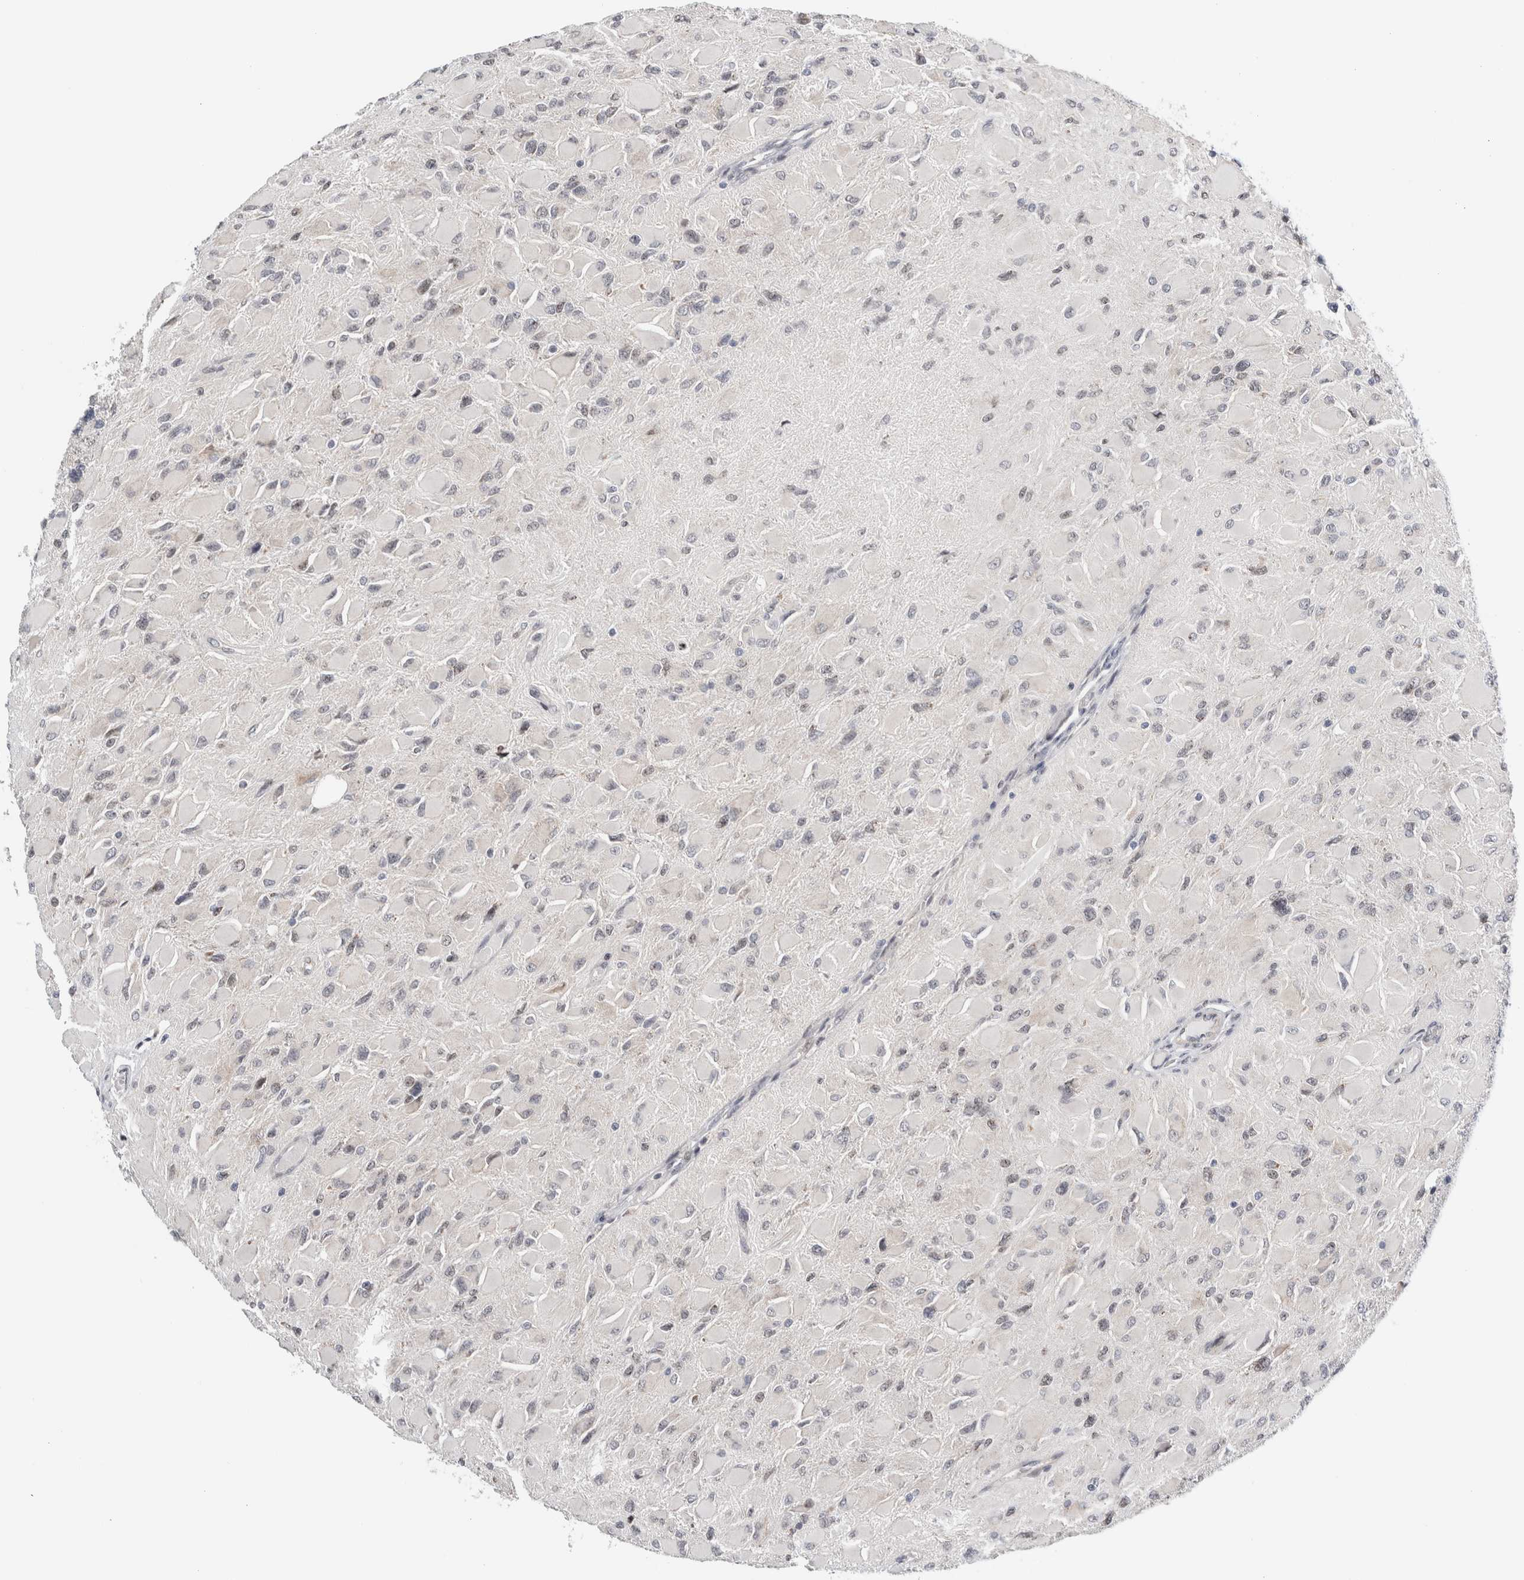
{"staining": {"intensity": "negative", "quantity": "none", "location": "none"}, "tissue": "glioma", "cell_type": "Tumor cells", "image_type": "cancer", "snomed": [{"axis": "morphology", "description": "Glioma, malignant, High grade"}, {"axis": "topography", "description": "Cerebral cortex"}], "caption": "A photomicrograph of human high-grade glioma (malignant) is negative for staining in tumor cells.", "gene": "NEUROD1", "patient": {"sex": "female", "age": 36}}